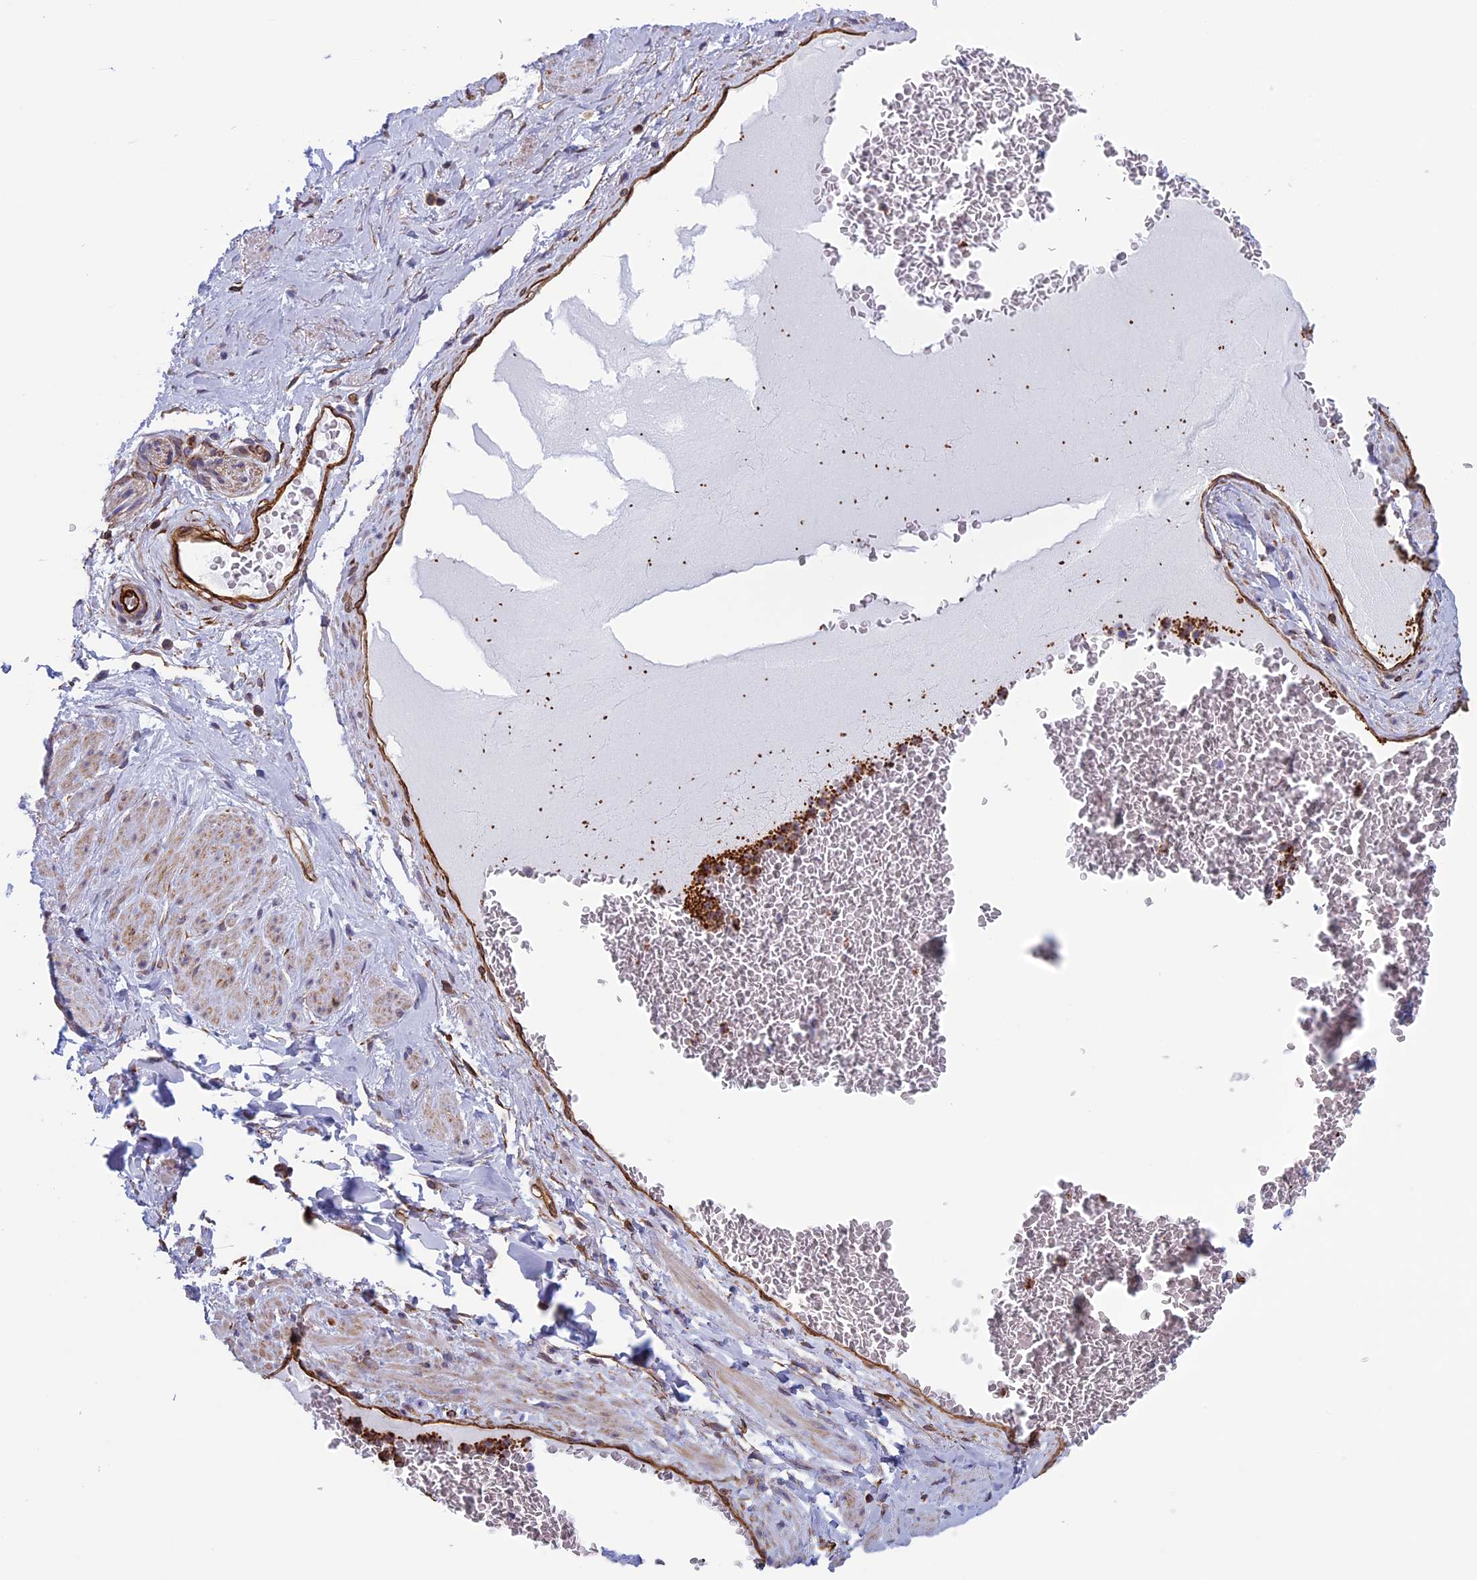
{"staining": {"intensity": "negative", "quantity": "none", "location": "none"}, "tissue": "soft tissue", "cell_type": "Chondrocytes", "image_type": "normal", "snomed": [{"axis": "morphology", "description": "Normal tissue, NOS"}, {"axis": "morphology", "description": "Adenocarcinoma, NOS"}, {"axis": "topography", "description": "Rectum"}, {"axis": "topography", "description": "Vagina"}, {"axis": "topography", "description": "Peripheral nerve tissue"}], "caption": "Soft tissue stained for a protein using immunohistochemistry exhibits no expression chondrocytes.", "gene": "ANGPTL2", "patient": {"sex": "female", "age": 71}}